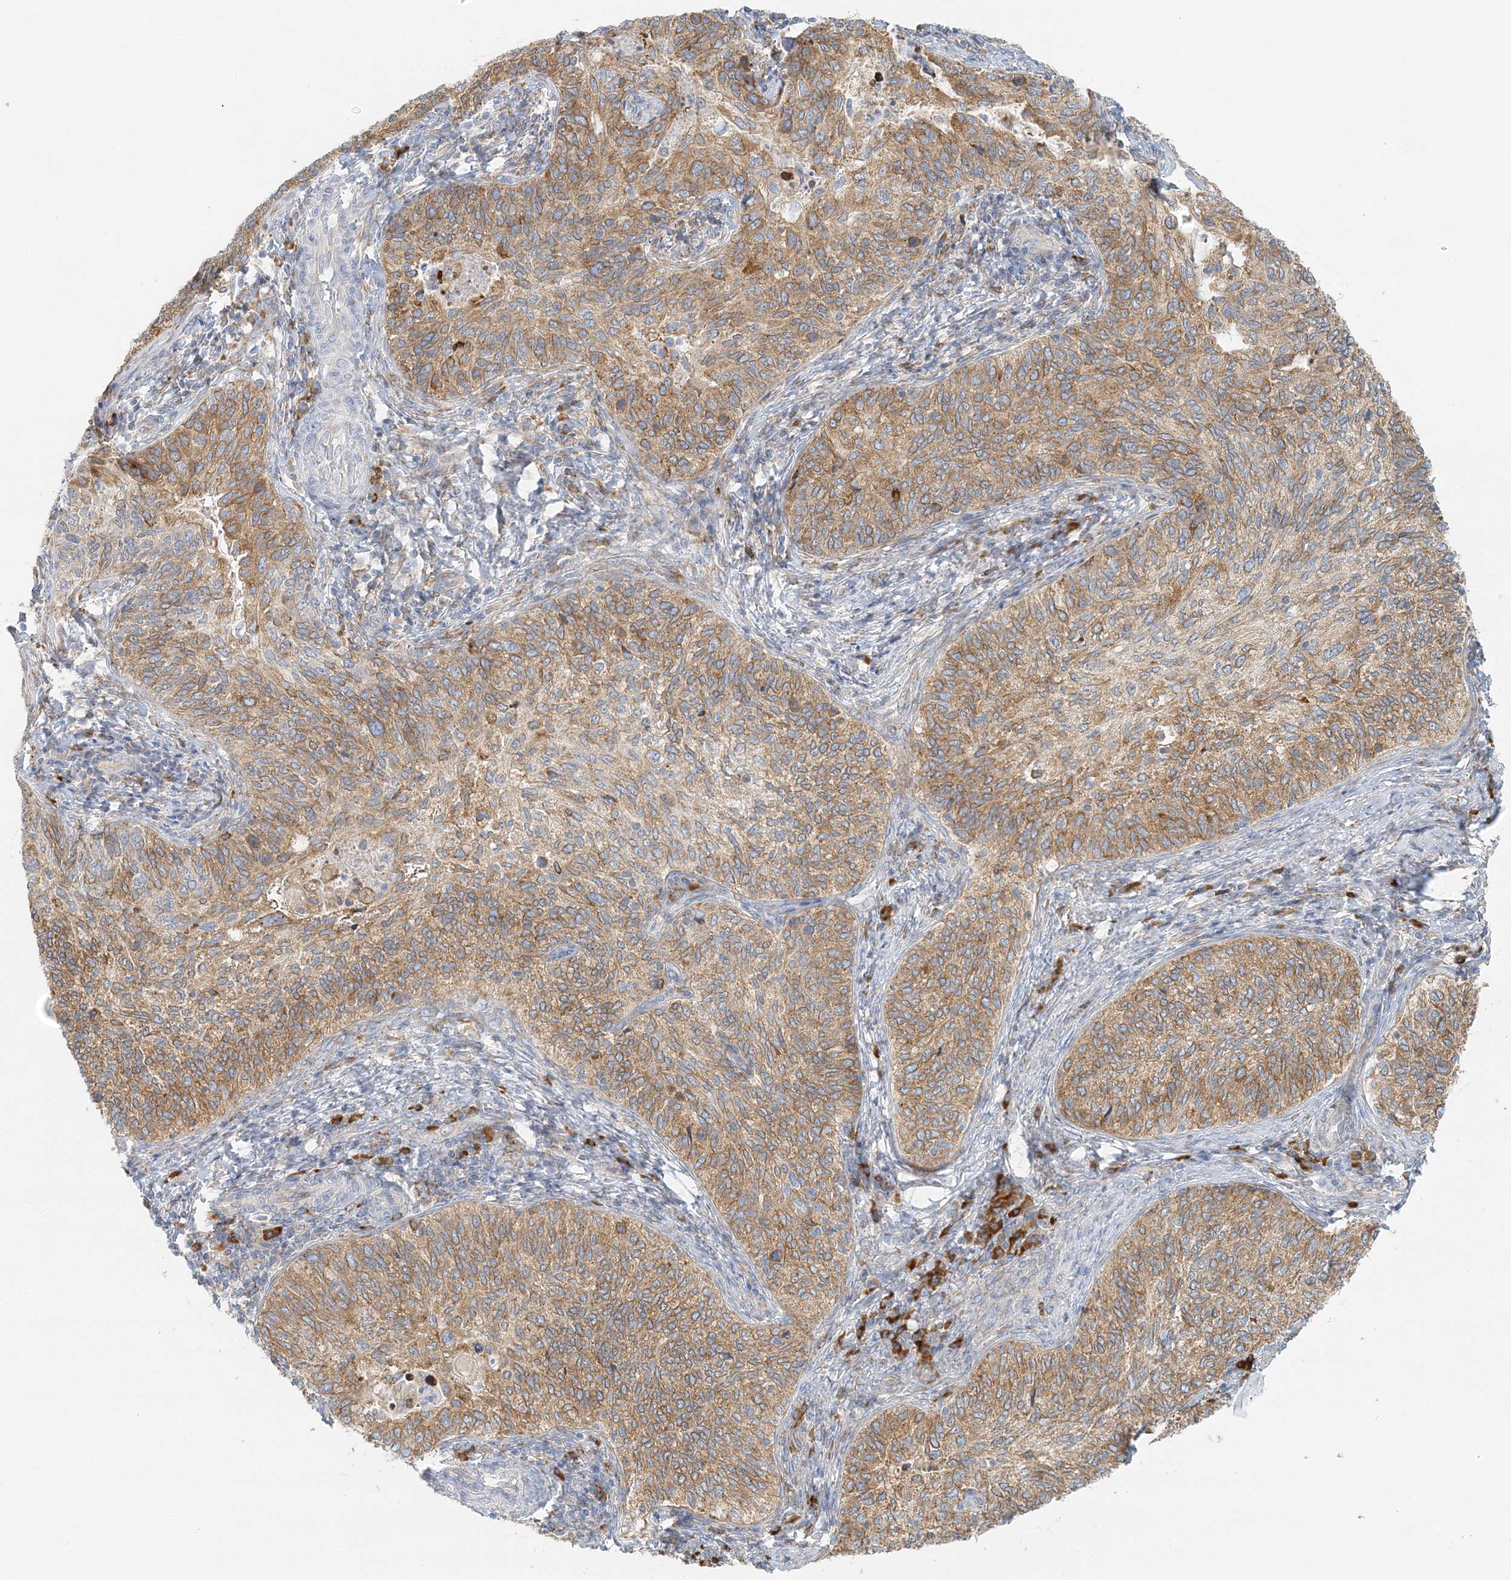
{"staining": {"intensity": "moderate", "quantity": ">75%", "location": "cytoplasmic/membranous"}, "tissue": "cervical cancer", "cell_type": "Tumor cells", "image_type": "cancer", "snomed": [{"axis": "morphology", "description": "Squamous cell carcinoma, NOS"}, {"axis": "topography", "description": "Cervix"}], "caption": "Tumor cells reveal medium levels of moderate cytoplasmic/membranous staining in about >75% of cells in human cervical squamous cell carcinoma. Nuclei are stained in blue.", "gene": "STK11IP", "patient": {"sex": "female", "age": 30}}